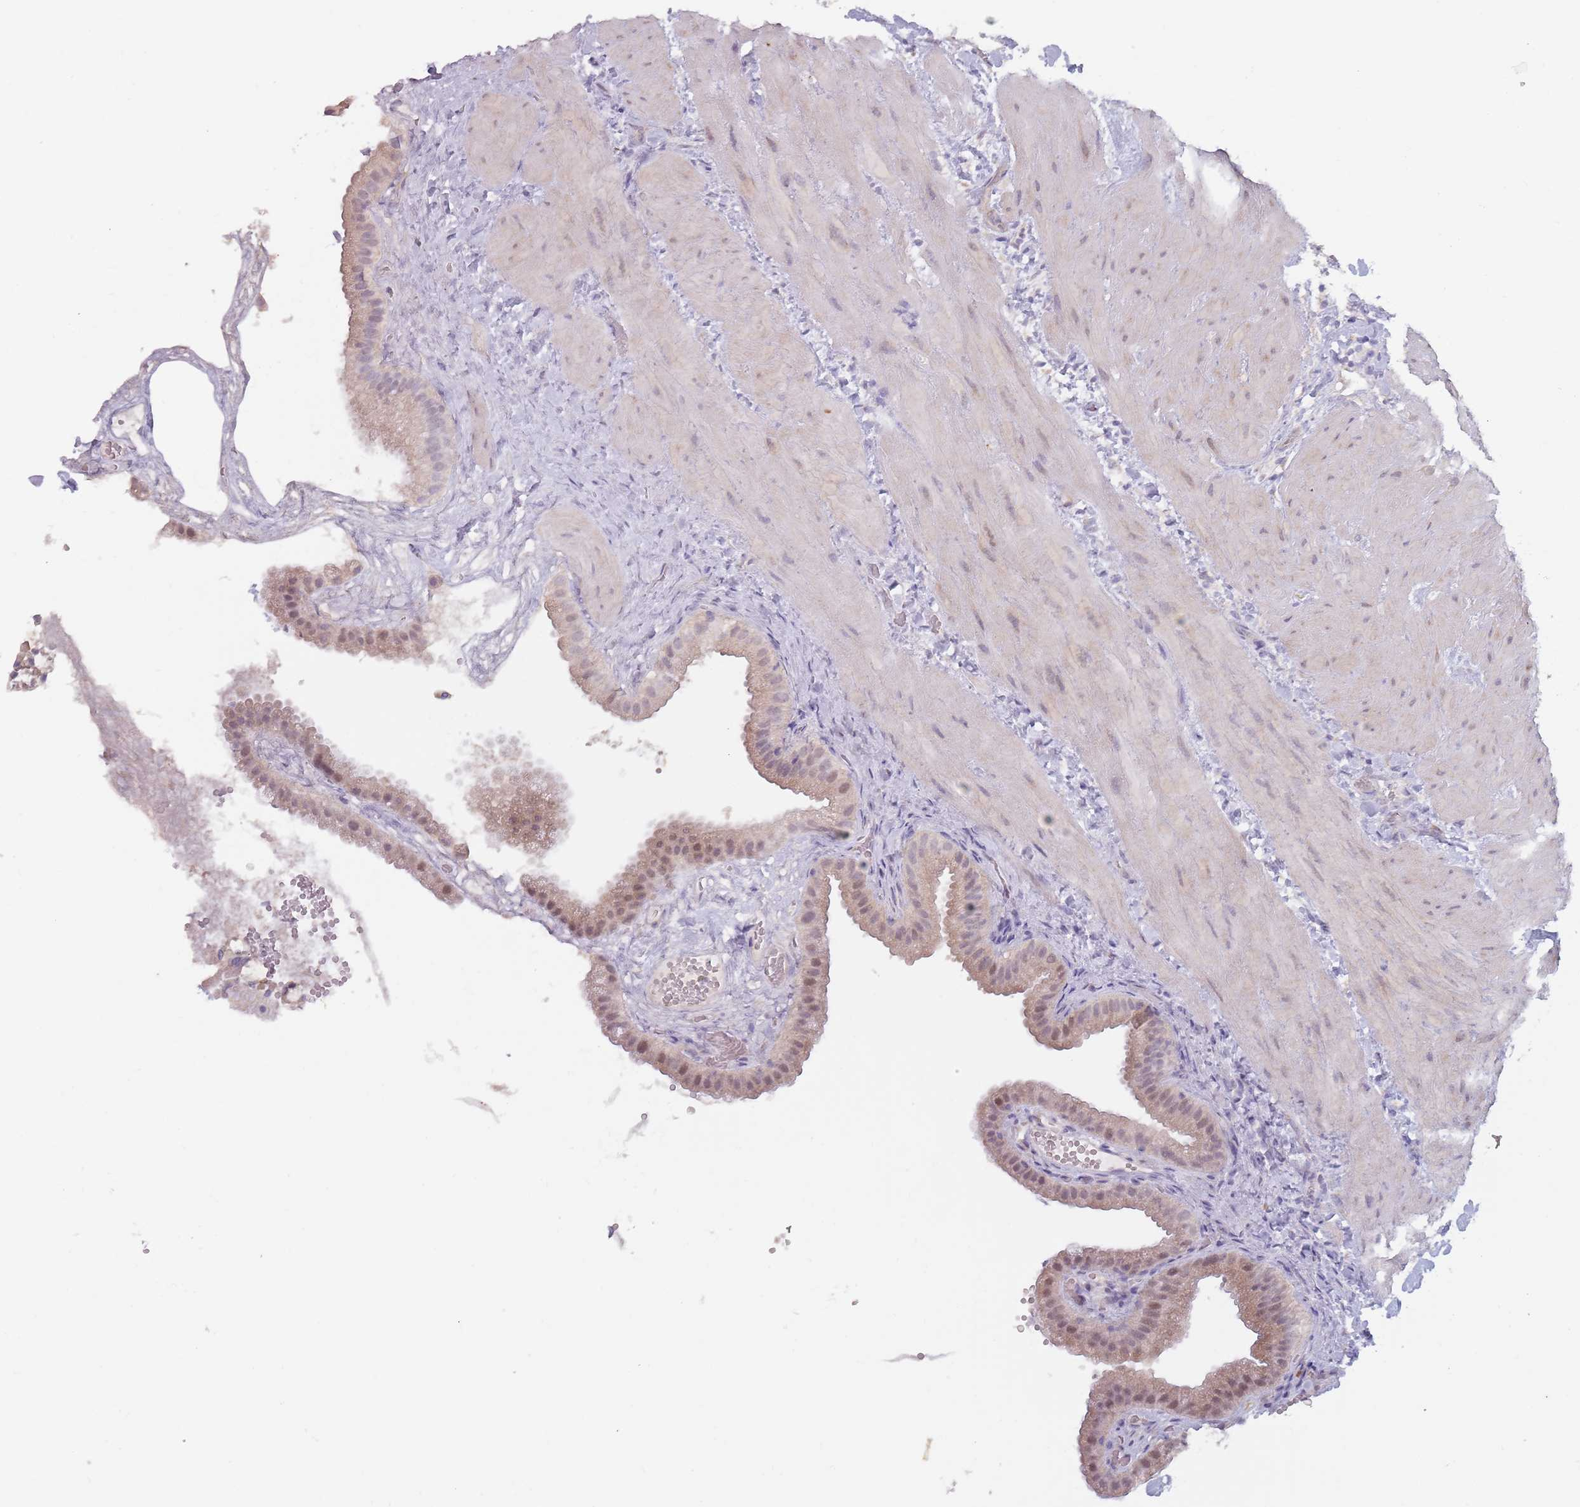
{"staining": {"intensity": "moderate", "quantity": "<25%", "location": "cytoplasmic/membranous,nuclear"}, "tissue": "gallbladder", "cell_type": "Glandular cells", "image_type": "normal", "snomed": [{"axis": "morphology", "description": "Normal tissue, NOS"}, {"axis": "topography", "description": "Gallbladder"}], "caption": "Brown immunohistochemical staining in unremarkable gallbladder displays moderate cytoplasmic/membranous,nuclear staining in about <25% of glandular cells. Using DAB (3,3'-diaminobenzidine) (brown) and hematoxylin (blue) stains, captured at high magnification using brightfield microscopy.", "gene": "DXO", "patient": {"sex": "male", "age": 55}}